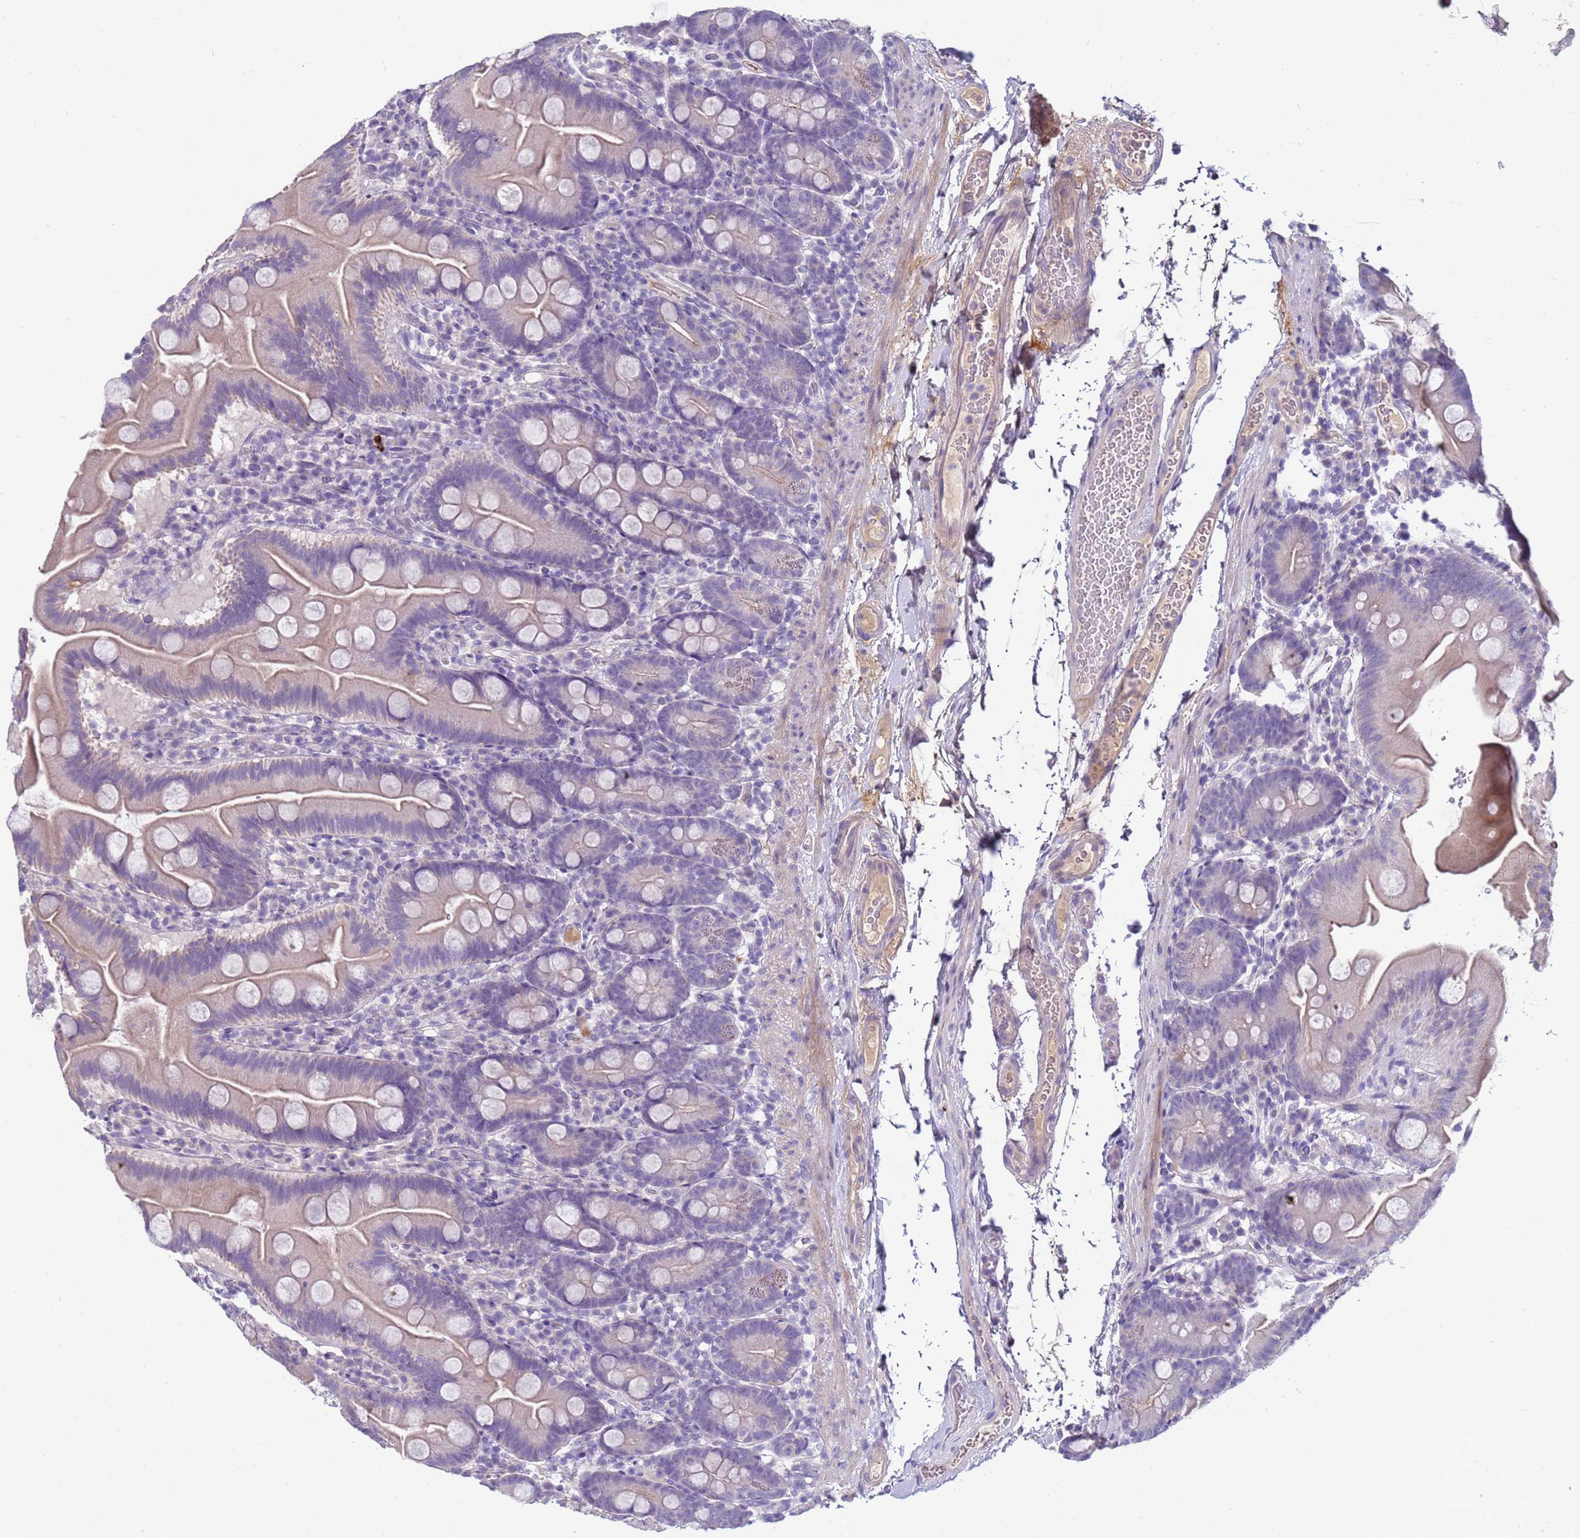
{"staining": {"intensity": "weak", "quantity": "<25%", "location": "cytoplasmic/membranous"}, "tissue": "small intestine", "cell_type": "Glandular cells", "image_type": "normal", "snomed": [{"axis": "morphology", "description": "Normal tissue, NOS"}, {"axis": "topography", "description": "Small intestine"}], "caption": "Small intestine was stained to show a protein in brown. There is no significant staining in glandular cells. (Stains: DAB IHC with hematoxylin counter stain, Microscopy: brightfield microscopy at high magnification).", "gene": "TRIM51G", "patient": {"sex": "female", "age": 68}}